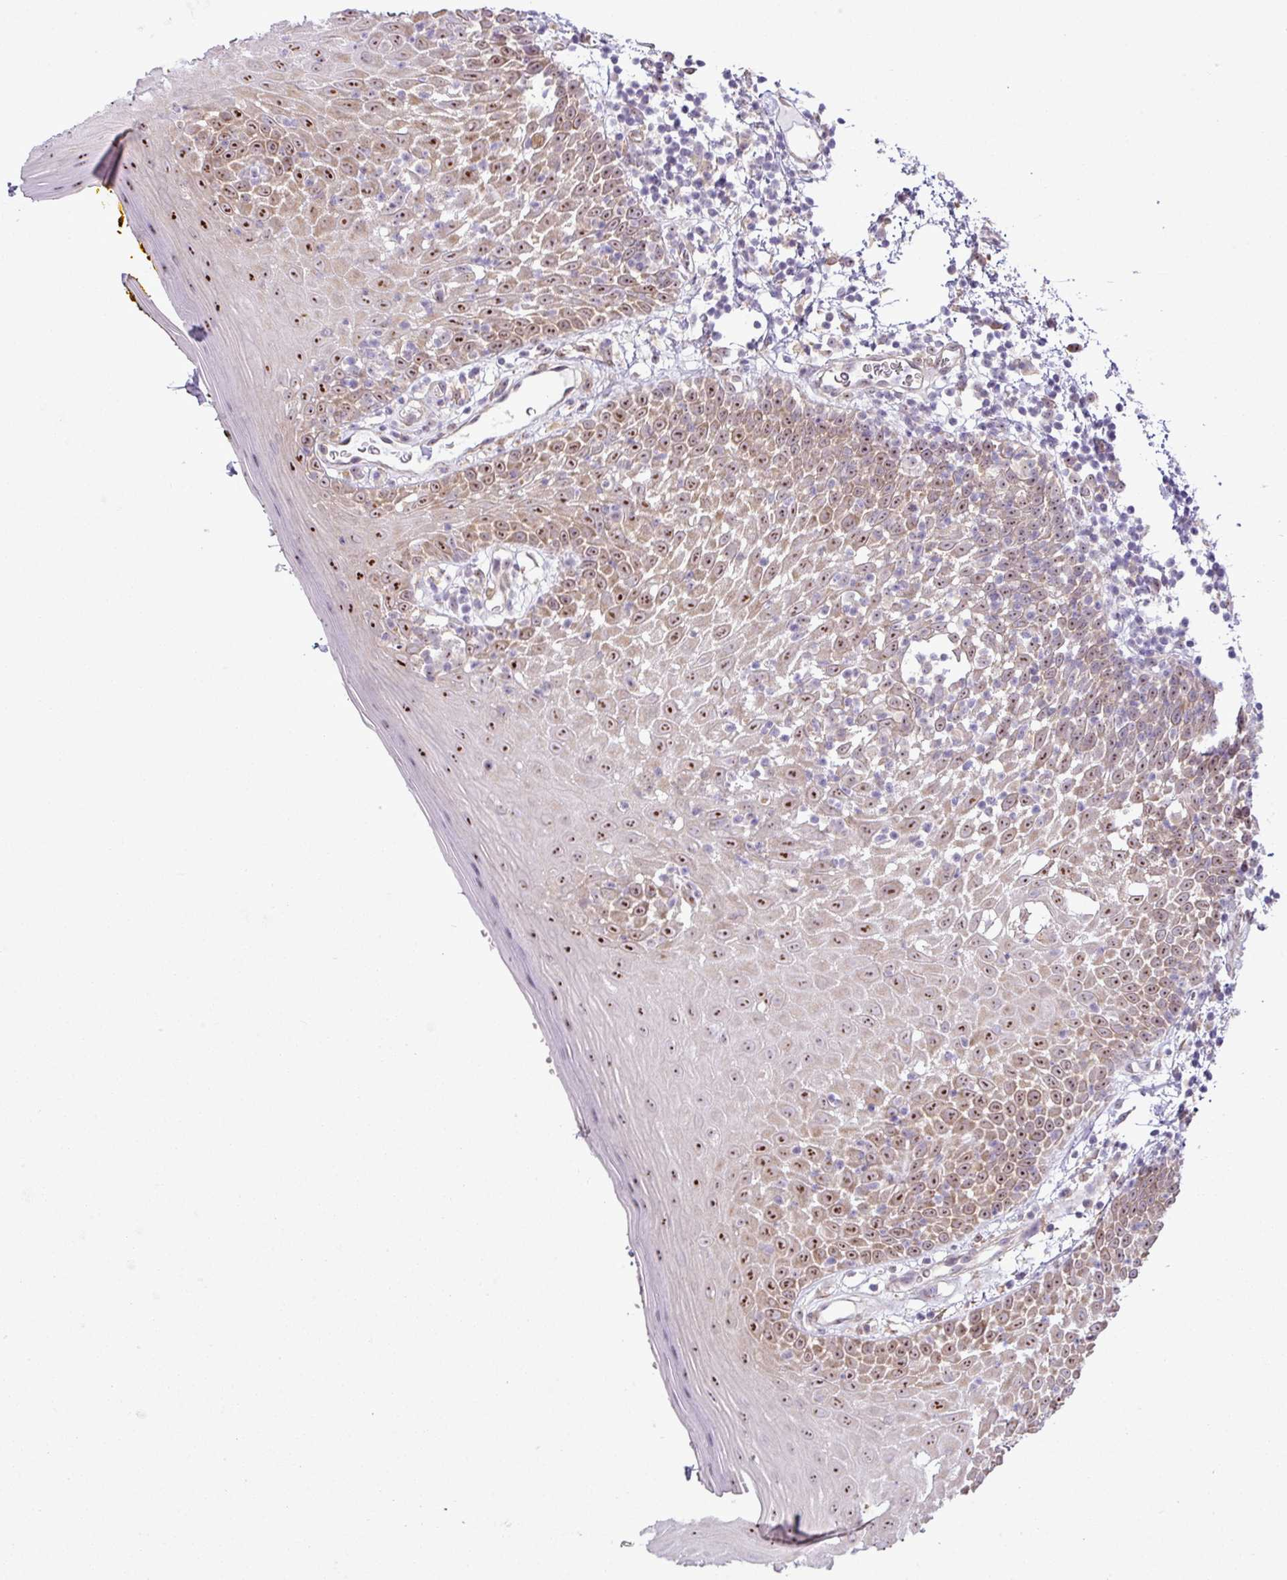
{"staining": {"intensity": "strong", "quantity": "25%-75%", "location": "nuclear"}, "tissue": "oral mucosa", "cell_type": "Squamous epithelial cells", "image_type": "normal", "snomed": [{"axis": "morphology", "description": "Normal tissue, NOS"}, {"axis": "morphology", "description": "Squamous cell carcinoma, NOS"}, {"axis": "topography", "description": "Oral tissue"}, {"axis": "topography", "description": "Tounge, NOS"}, {"axis": "topography", "description": "Head-Neck"}], "caption": "A high amount of strong nuclear positivity is present in approximately 25%-75% of squamous epithelial cells in normal oral mucosa.", "gene": "MAK16", "patient": {"sex": "male", "age": 76}}